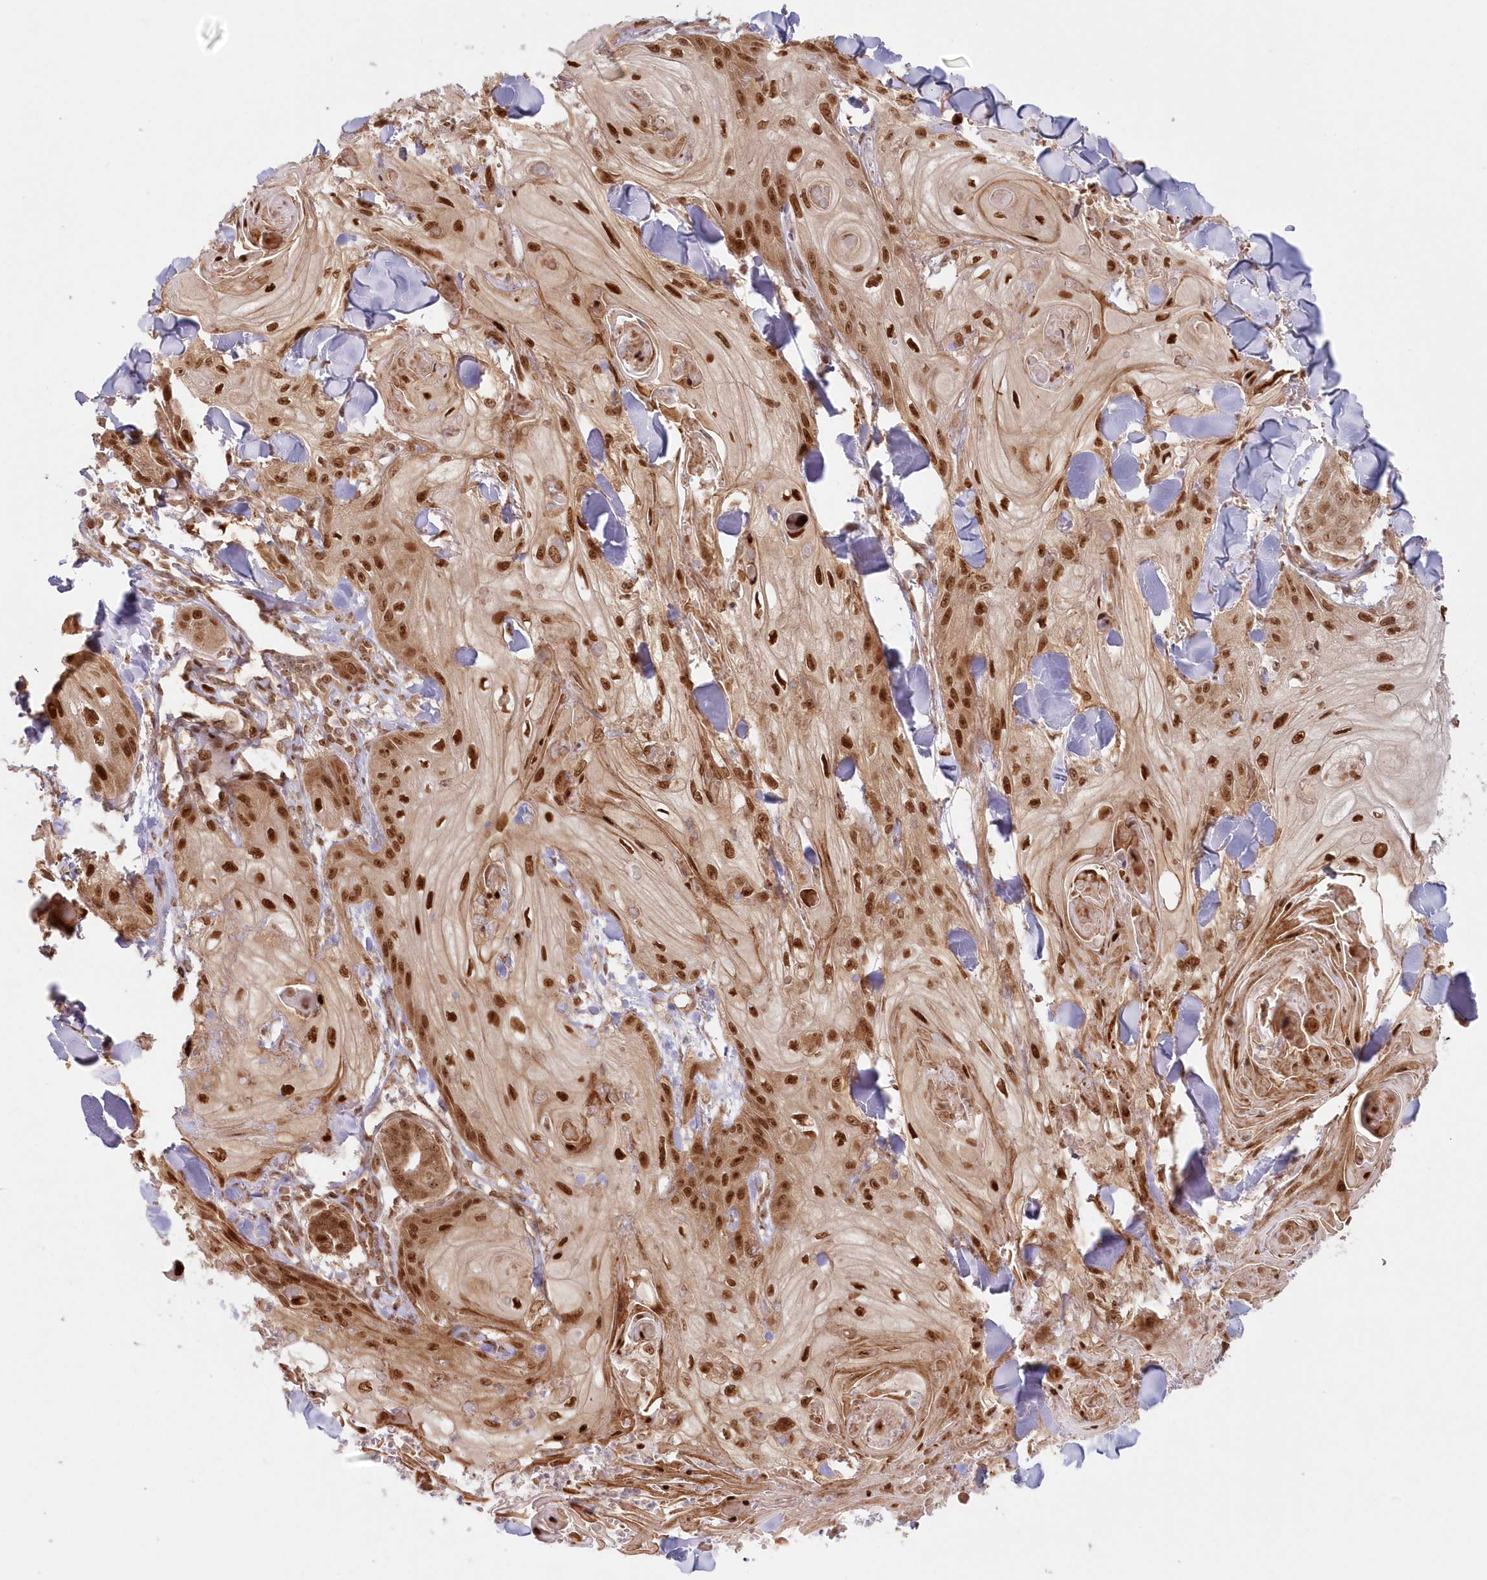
{"staining": {"intensity": "strong", "quantity": ">75%", "location": "cytoplasmic/membranous,nuclear"}, "tissue": "skin cancer", "cell_type": "Tumor cells", "image_type": "cancer", "snomed": [{"axis": "morphology", "description": "Squamous cell carcinoma, NOS"}, {"axis": "topography", "description": "Skin"}], "caption": "Protein analysis of skin squamous cell carcinoma tissue displays strong cytoplasmic/membranous and nuclear staining in approximately >75% of tumor cells.", "gene": "TOGARAM2", "patient": {"sex": "male", "age": 74}}